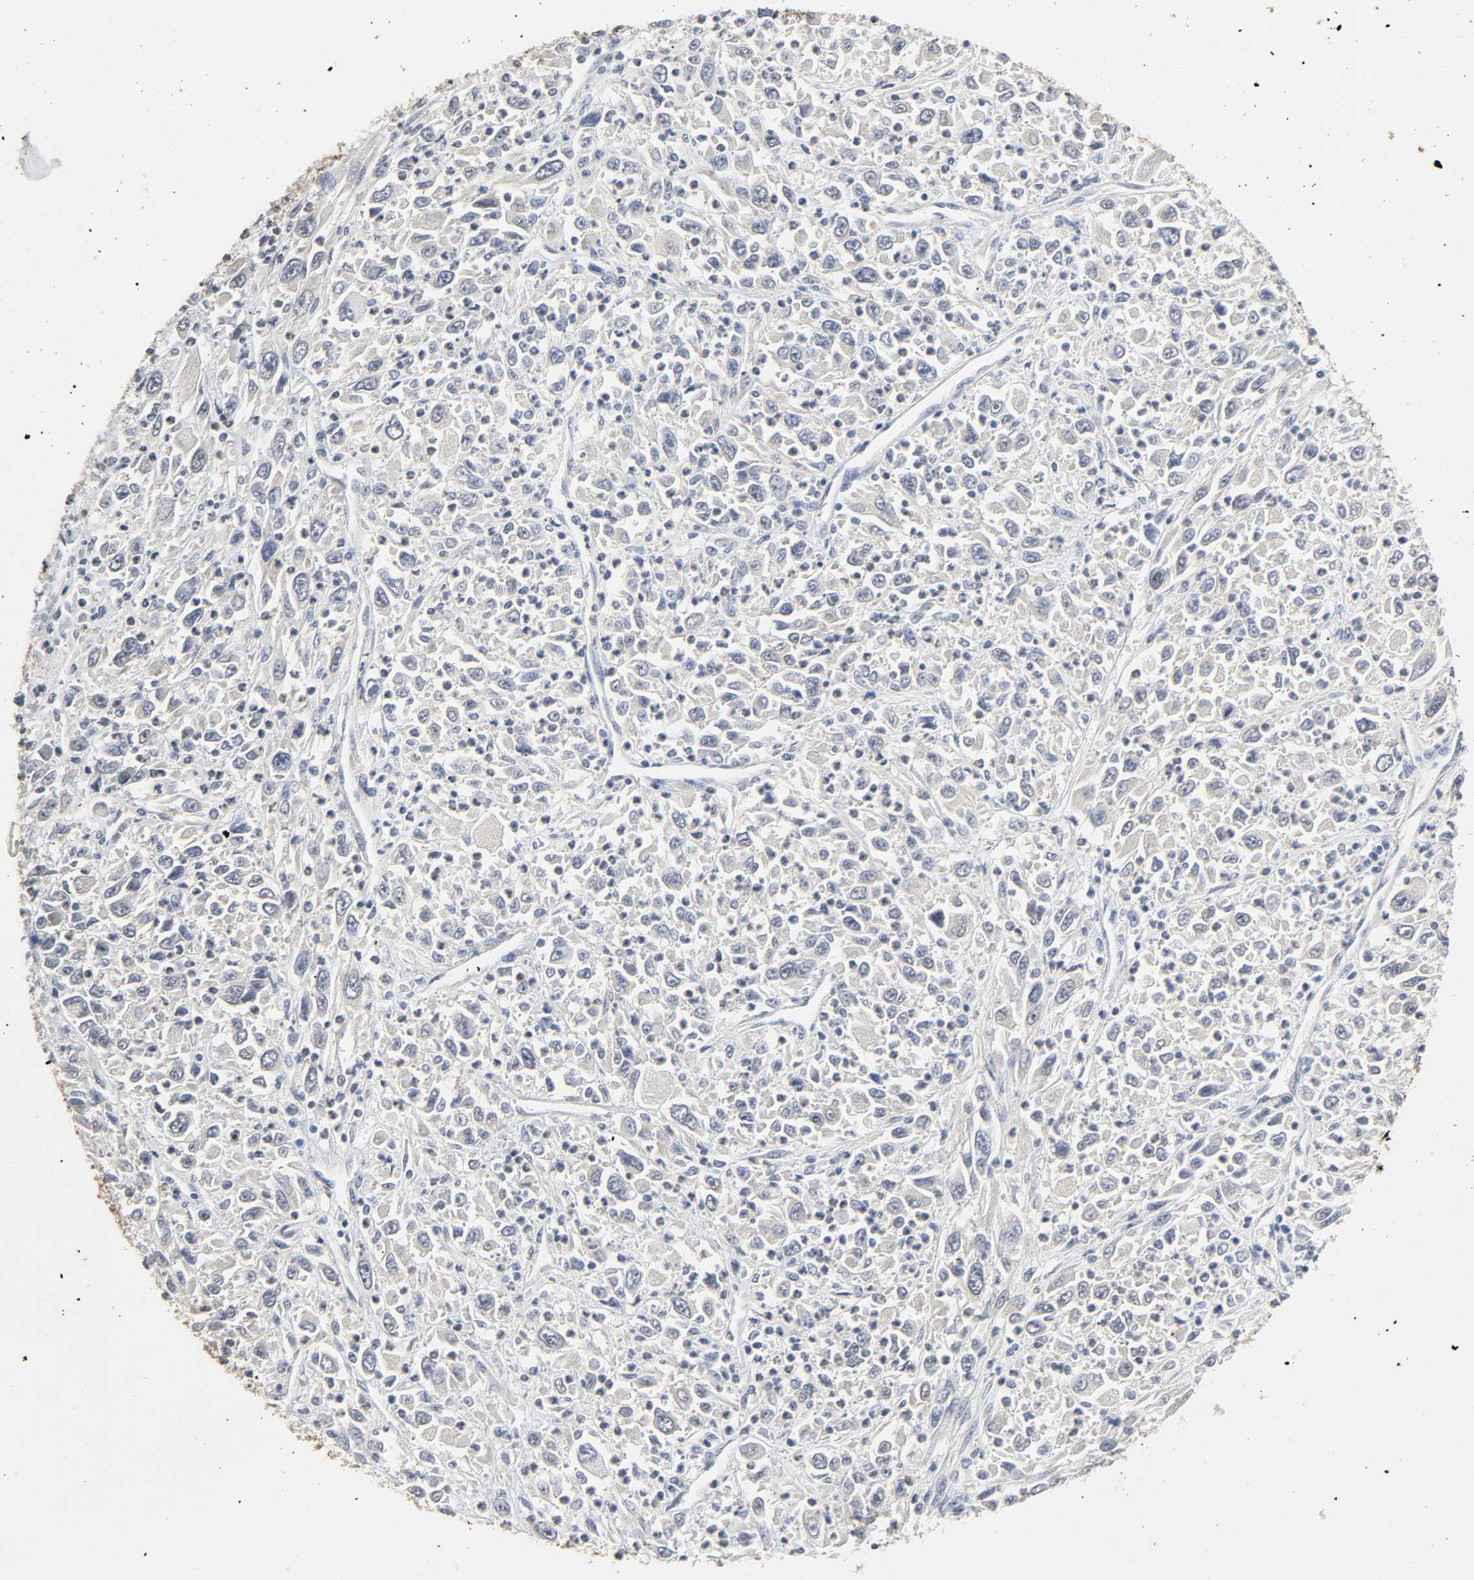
{"staining": {"intensity": "moderate", "quantity": "<25%", "location": "cytoplasmic/membranous"}, "tissue": "melanoma", "cell_type": "Tumor cells", "image_type": "cancer", "snomed": [{"axis": "morphology", "description": "Malignant melanoma, Metastatic site"}, {"axis": "topography", "description": "Skin"}], "caption": "The histopathology image demonstrates immunohistochemical staining of malignant melanoma (metastatic site). There is moderate cytoplasmic/membranous expression is present in about <25% of tumor cells.", "gene": "MIF", "patient": {"sex": "female", "age": 56}}